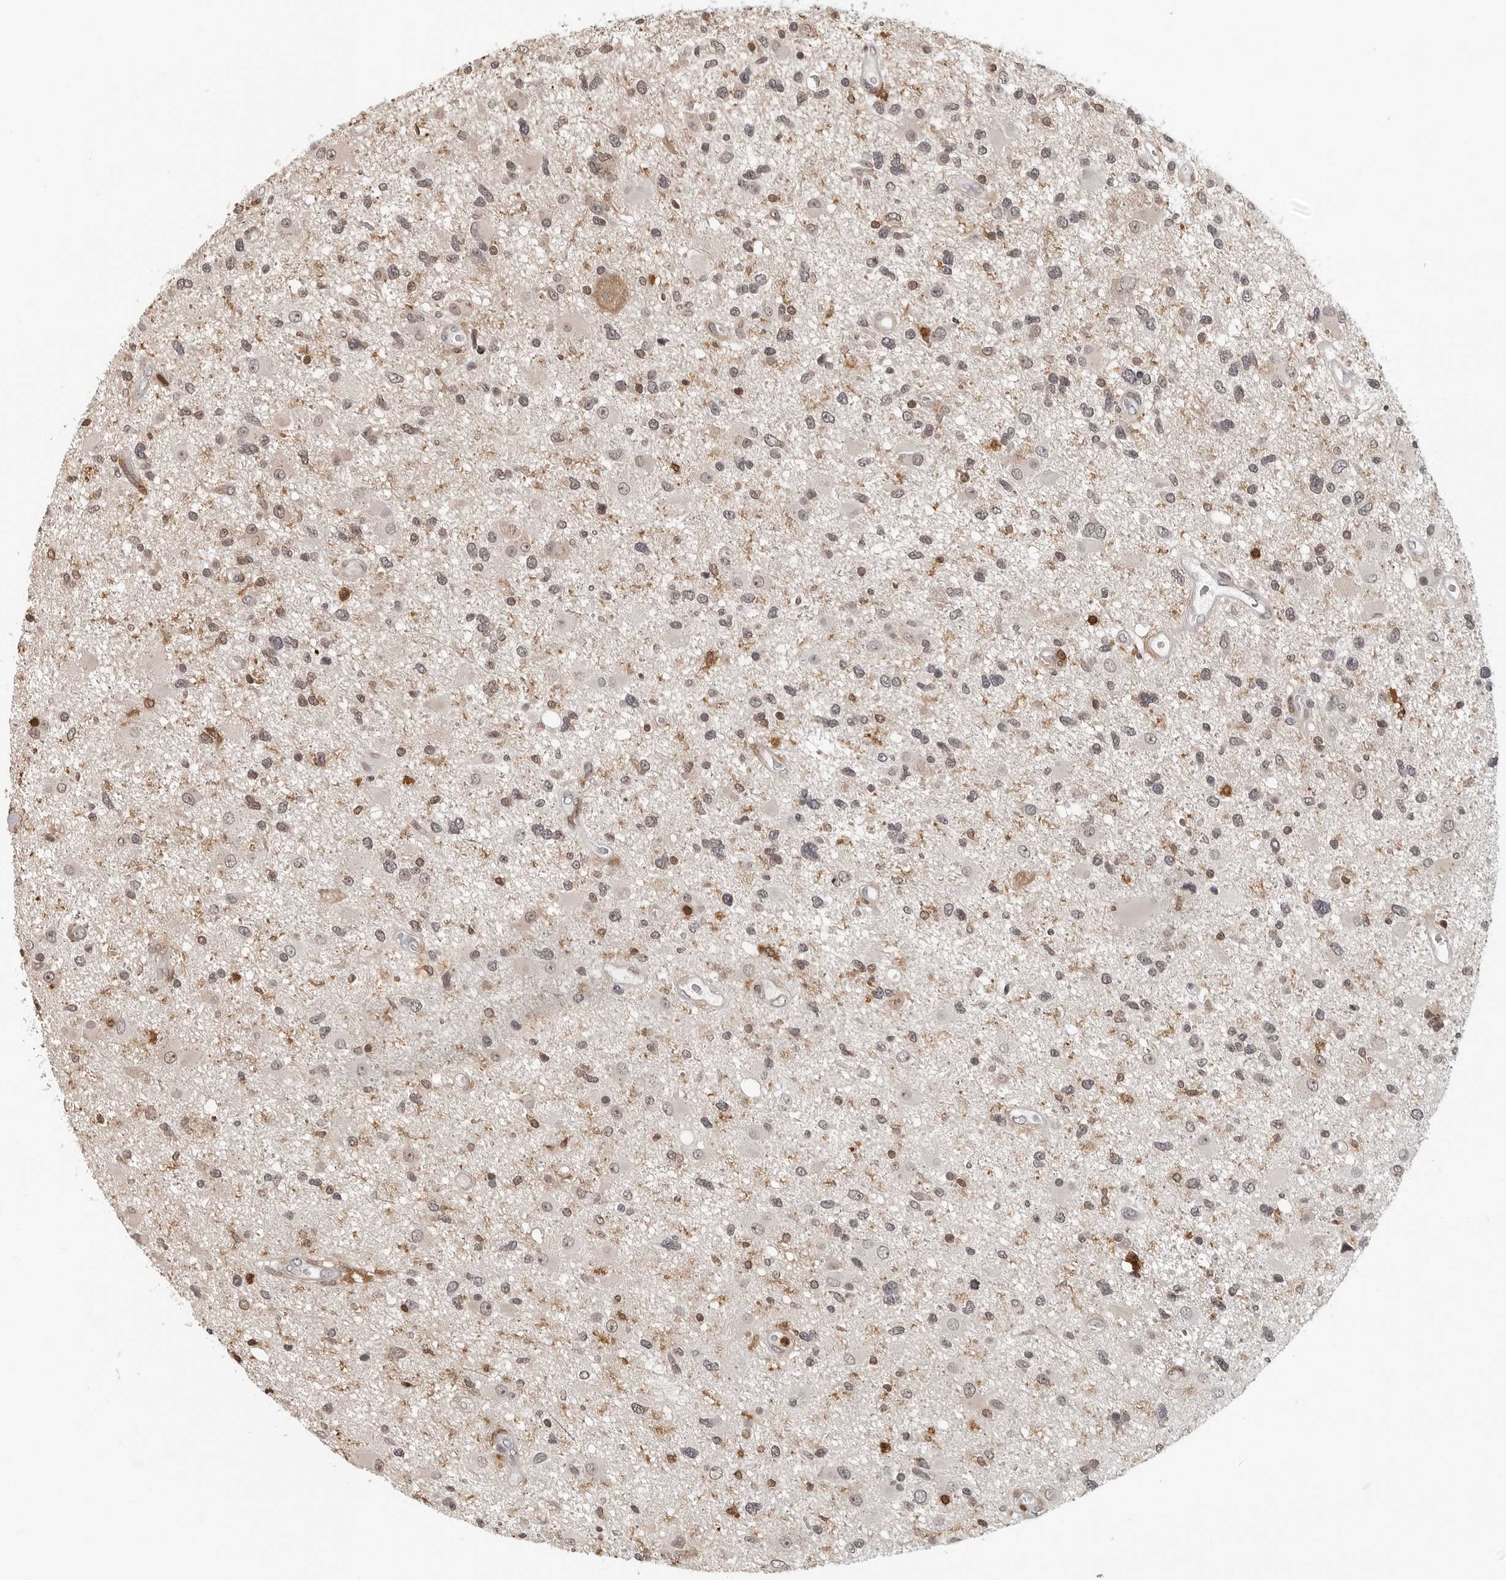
{"staining": {"intensity": "weak", "quantity": "25%-75%", "location": "nuclear"}, "tissue": "glioma", "cell_type": "Tumor cells", "image_type": "cancer", "snomed": [{"axis": "morphology", "description": "Glioma, malignant, High grade"}, {"axis": "topography", "description": "Brain"}], "caption": "Immunohistochemistry (IHC) staining of glioma, which displays low levels of weak nuclear expression in about 25%-75% of tumor cells indicating weak nuclear protein positivity. The staining was performed using DAB (brown) for protein detection and nuclei were counterstained in hematoxylin (blue).", "gene": "HSPH1", "patient": {"sex": "male", "age": 33}}